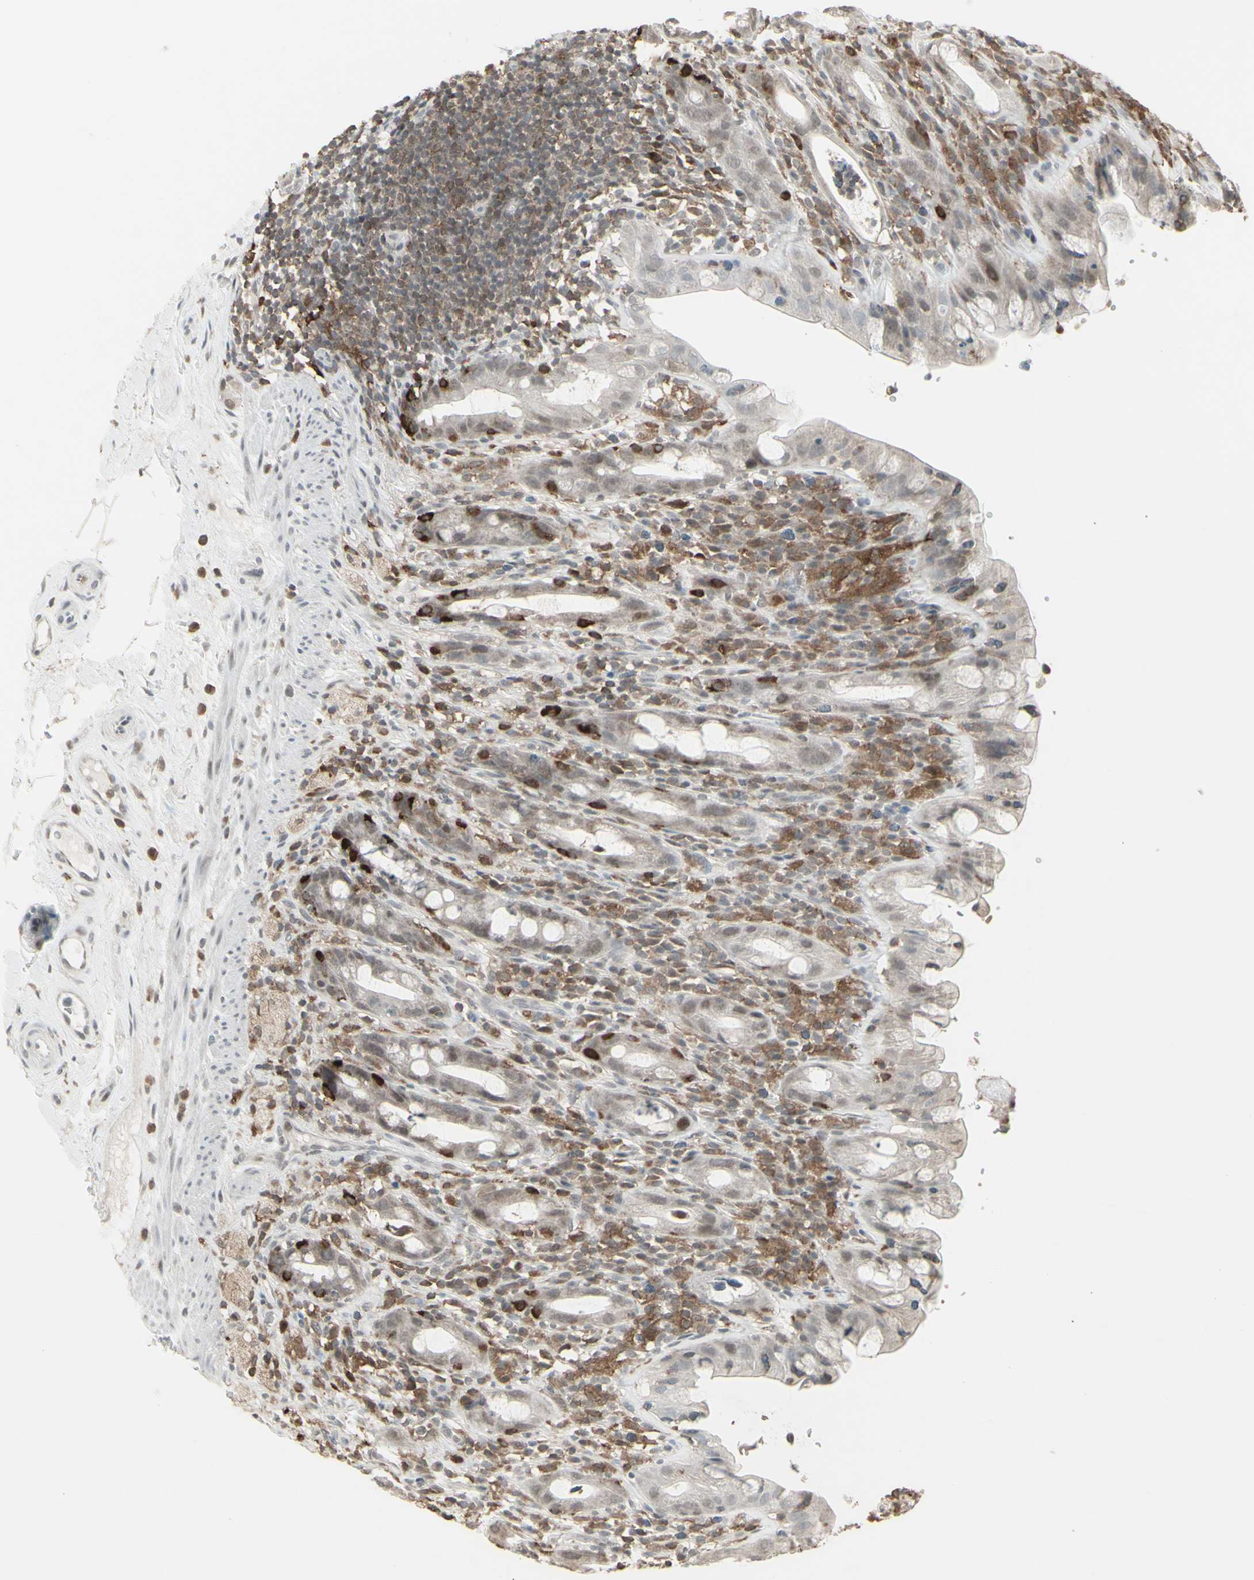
{"staining": {"intensity": "weak", "quantity": "25%-75%", "location": "cytoplasmic/membranous"}, "tissue": "rectum", "cell_type": "Glandular cells", "image_type": "normal", "snomed": [{"axis": "morphology", "description": "Normal tissue, NOS"}, {"axis": "topography", "description": "Rectum"}], "caption": "Brown immunohistochemical staining in normal human rectum reveals weak cytoplasmic/membranous staining in about 25%-75% of glandular cells. (Brightfield microscopy of DAB IHC at high magnification).", "gene": "SAMSN1", "patient": {"sex": "male", "age": 44}}